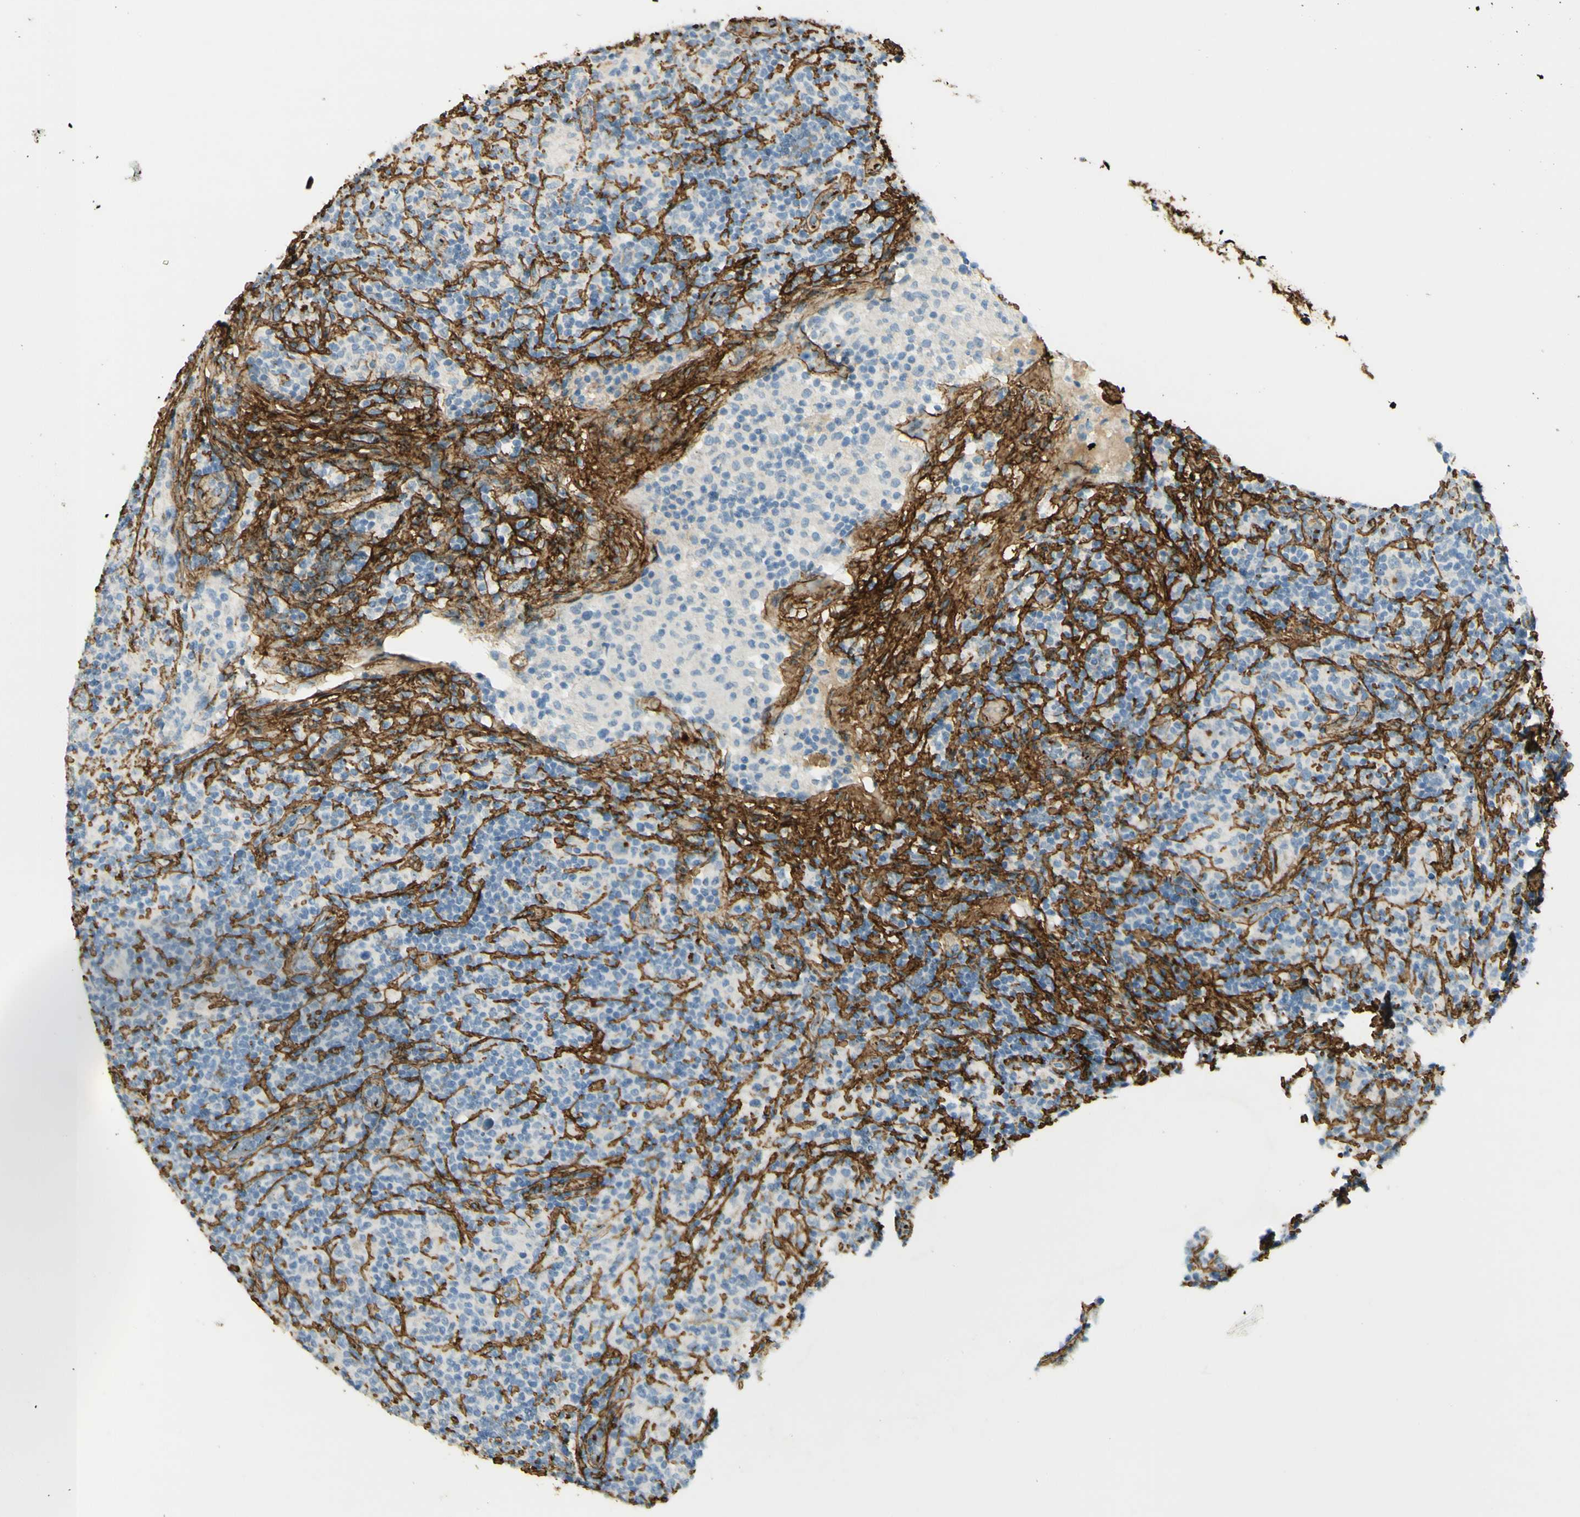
{"staining": {"intensity": "negative", "quantity": "none", "location": "none"}, "tissue": "lymphoma", "cell_type": "Tumor cells", "image_type": "cancer", "snomed": [{"axis": "morphology", "description": "Hodgkin's disease, NOS"}, {"axis": "topography", "description": "Lymph node"}], "caption": "DAB immunohistochemical staining of human lymphoma displays no significant staining in tumor cells.", "gene": "TNN", "patient": {"sex": "male", "age": 70}}